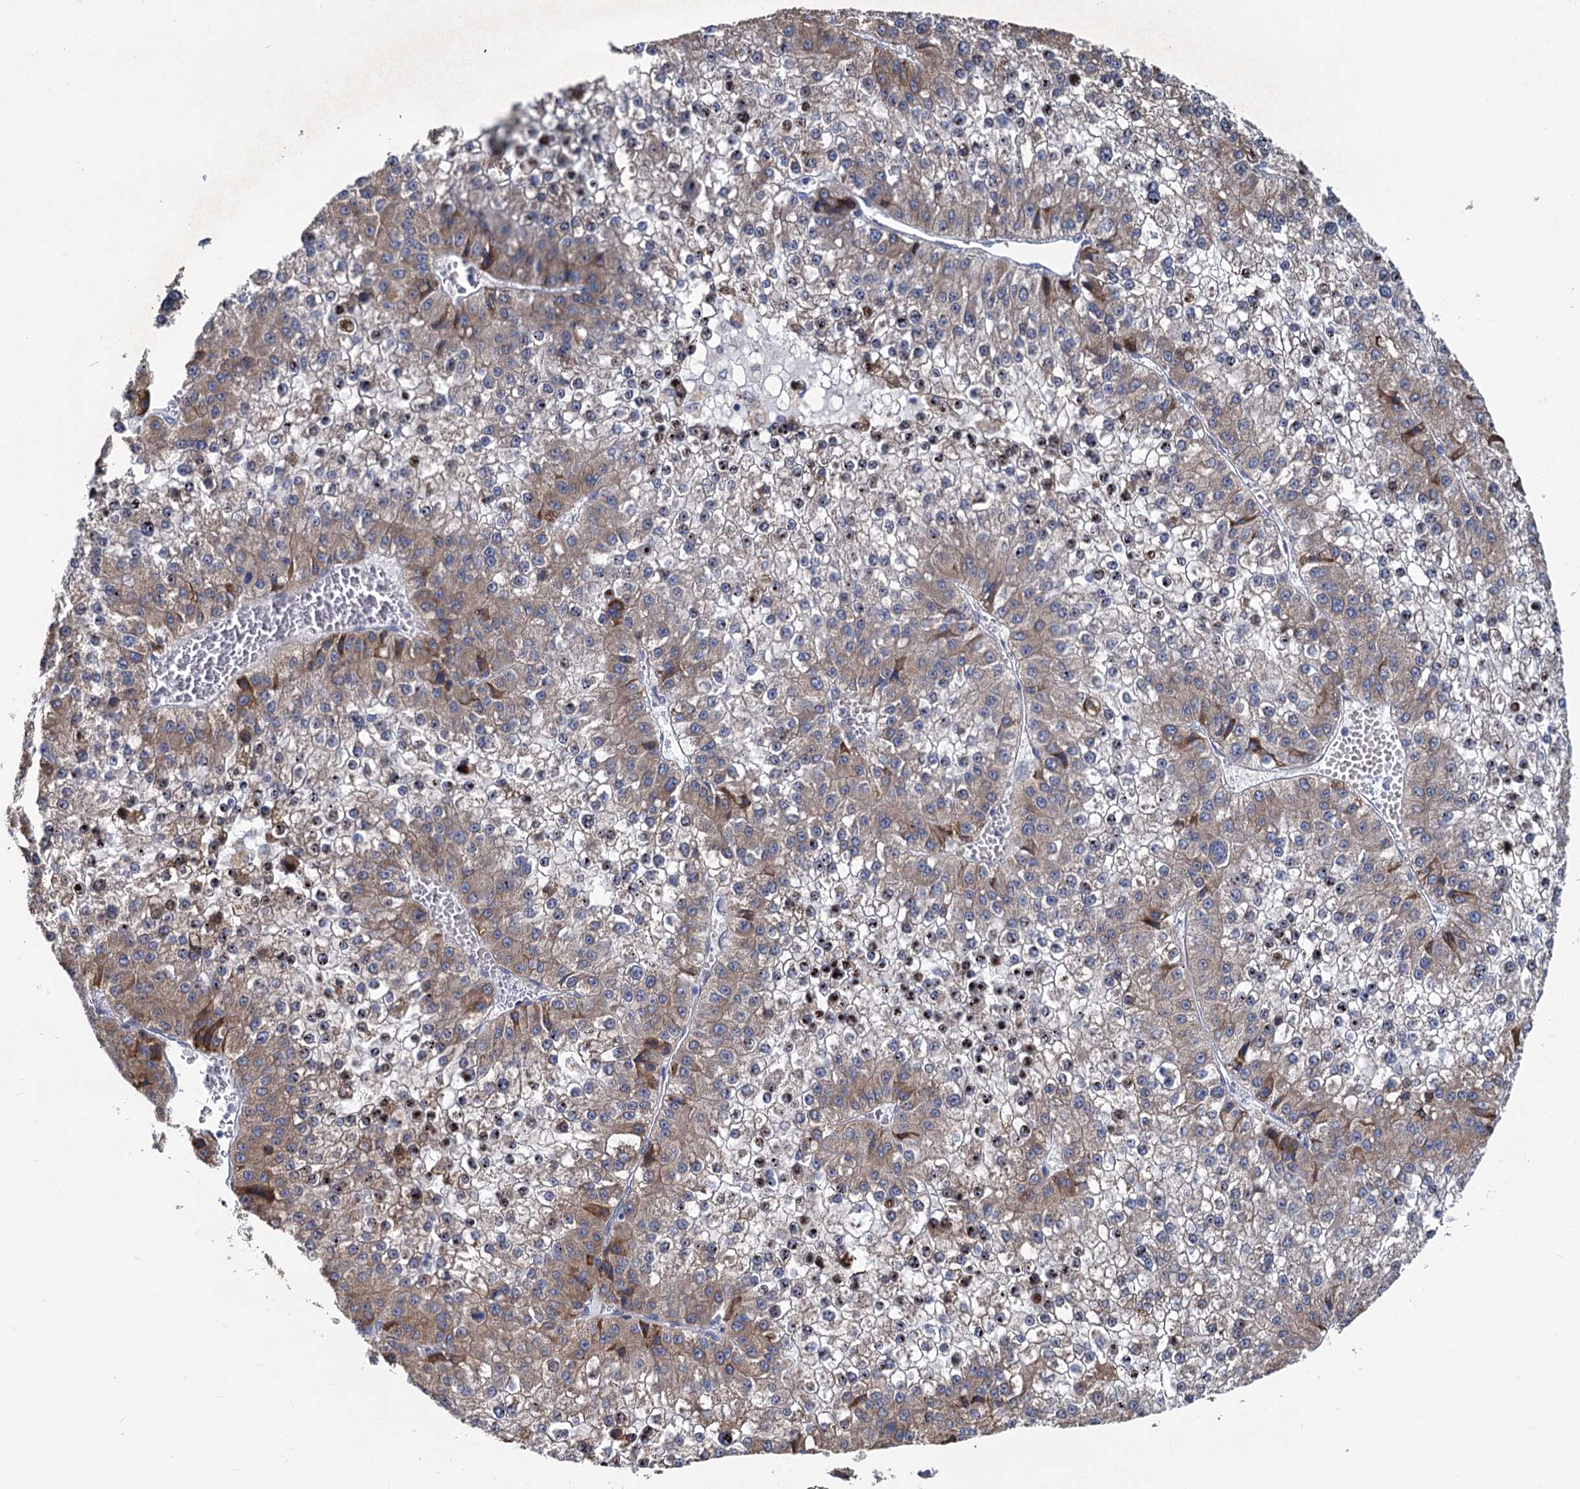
{"staining": {"intensity": "weak", "quantity": "25%-75%", "location": "cytoplasmic/membranous"}, "tissue": "liver cancer", "cell_type": "Tumor cells", "image_type": "cancer", "snomed": [{"axis": "morphology", "description": "Carcinoma, Hepatocellular, NOS"}, {"axis": "topography", "description": "Liver"}], "caption": "Approximately 25%-75% of tumor cells in human liver cancer show weak cytoplasmic/membranous protein staining as visualized by brown immunohistochemical staining.", "gene": "PRSS35", "patient": {"sex": "female", "age": 73}}